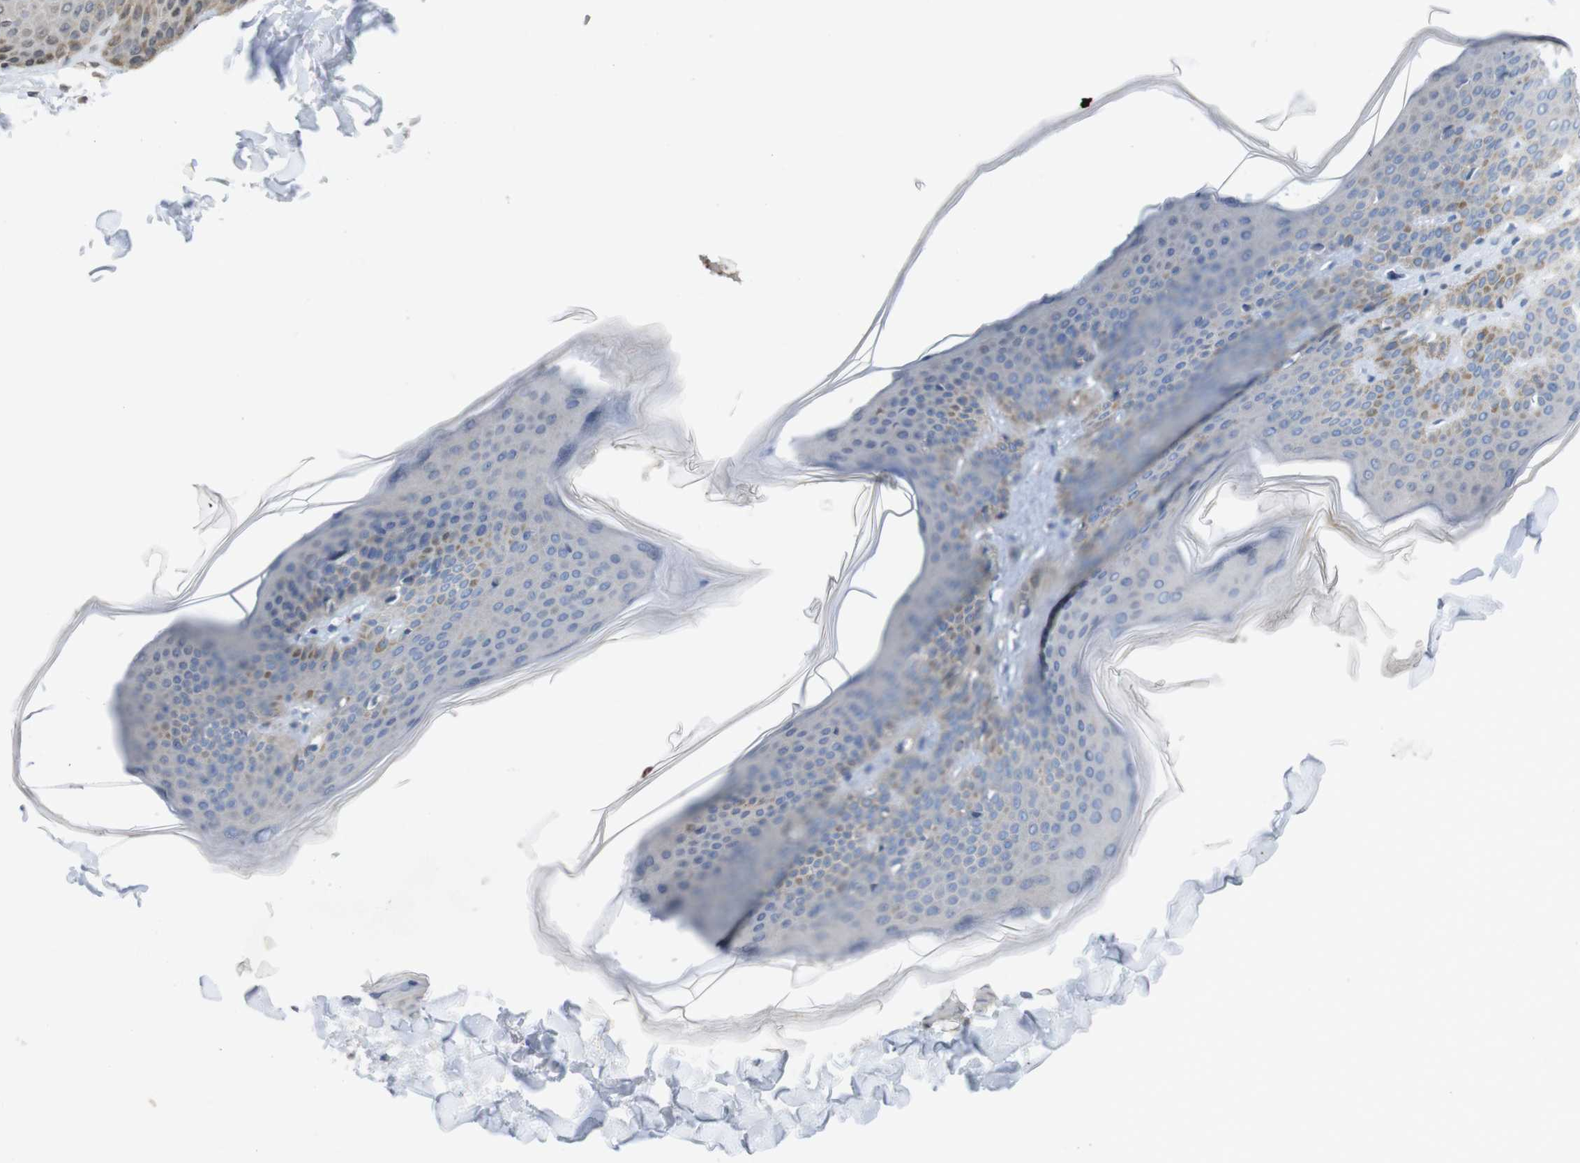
{"staining": {"intensity": "negative", "quantity": "none", "location": "none"}, "tissue": "skin", "cell_type": "Fibroblasts", "image_type": "normal", "snomed": [{"axis": "morphology", "description": "Normal tissue, NOS"}, {"axis": "topography", "description": "Skin"}], "caption": "A high-resolution photomicrograph shows immunohistochemistry staining of normal skin, which shows no significant staining in fibroblasts.", "gene": "TSPAN14", "patient": {"sex": "female", "age": 17}}